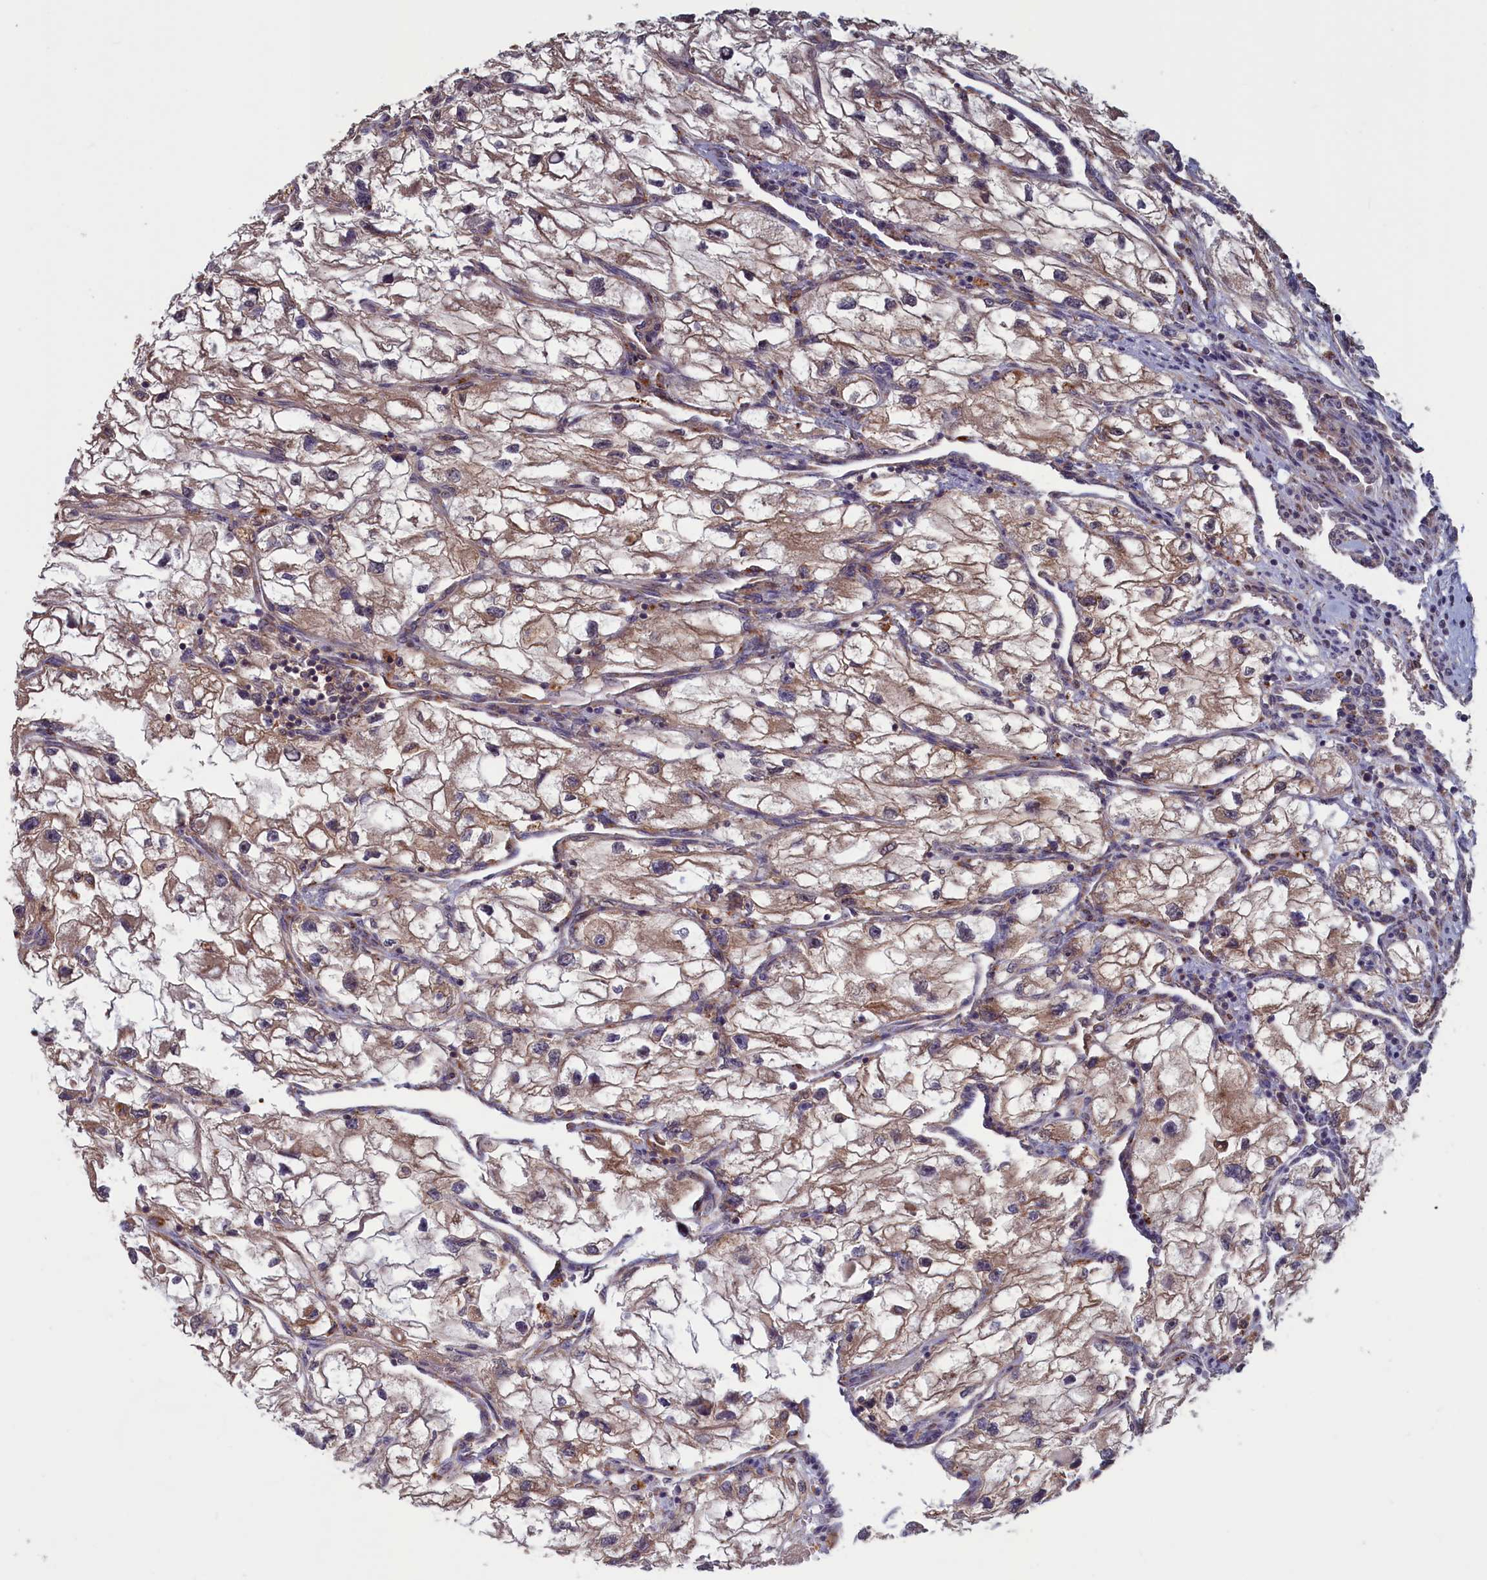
{"staining": {"intensity": "moderate", "quantity": "25%-75%", "location": "cytoplasmic/membranous"}, "tissue": "renal cancer", "cell_type": "Tumor cells", "image_type": "cancer", "snomed": [{"axis": "morphology", "description": "Adenocarcinoma, NOS"}, {"axis": "topography", "description": "Kidney"}], "caption": "This is an image of immunohistochemistry (IHC) staining of renal cancer (adenocarcinoma), which shows moderate expression in the cytoplasmic/membranous of tumor cells.", "gene": "CACTIN", "patient": {"sex": "female", "age": 70}}